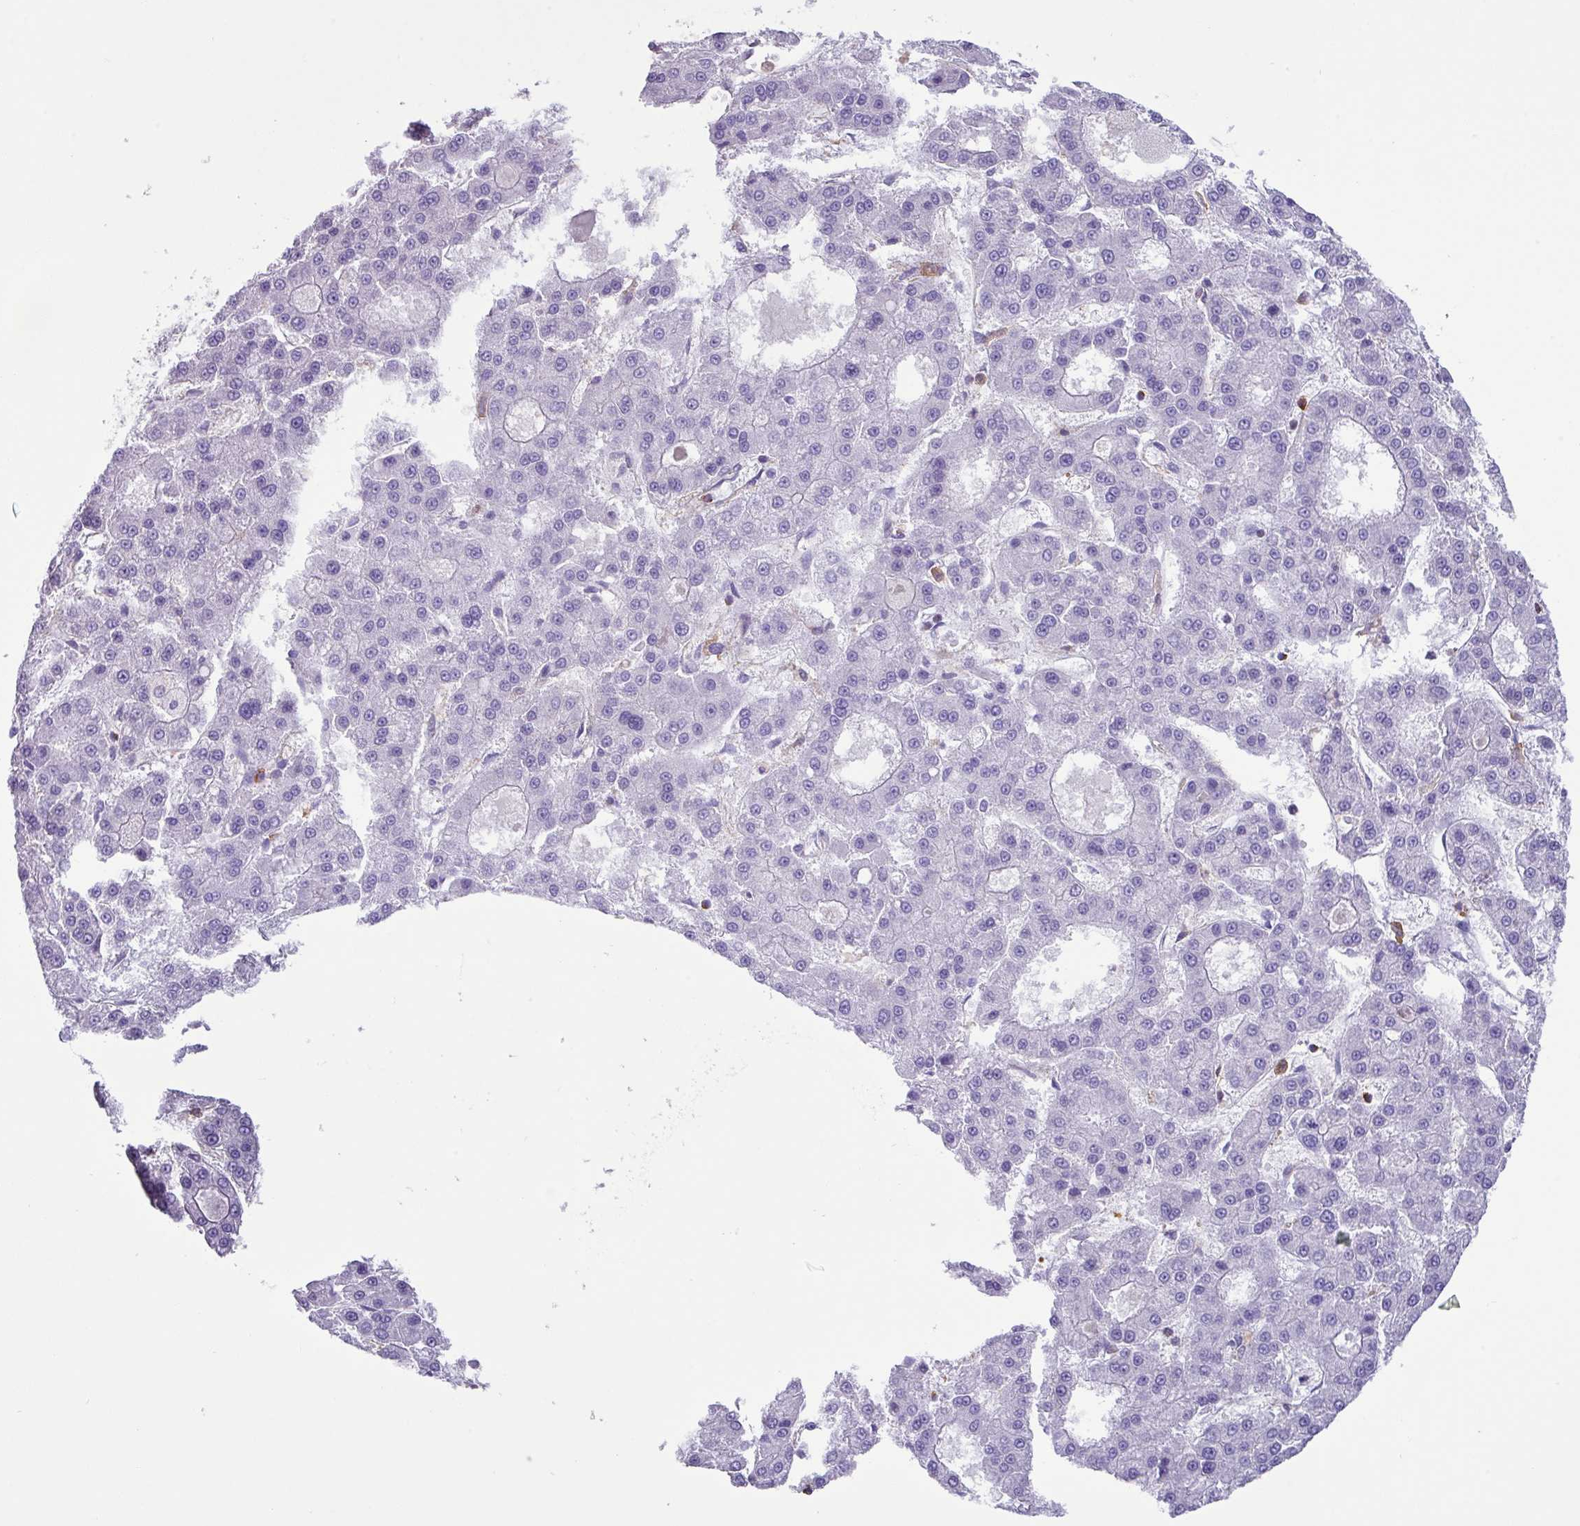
{"staining": {"intensity": "negative", "quantity": "none", "location": "none"}, "tissue": "liver cancer", "cell_type": "Tumor cells", "image_type": "cancer", "snomed": [{"axis": "morphology", "description": "Carcinoma, Hepatocellular, NOS"}, {"axis": "topography", "description": "Liver"}], "caption": "Liver hepatocellular carcinoma stained for a protein using IHC reveals no expression tumor cells.", "gene": "PPP1R18", "patient": {"sex": "male", "age": 70}}